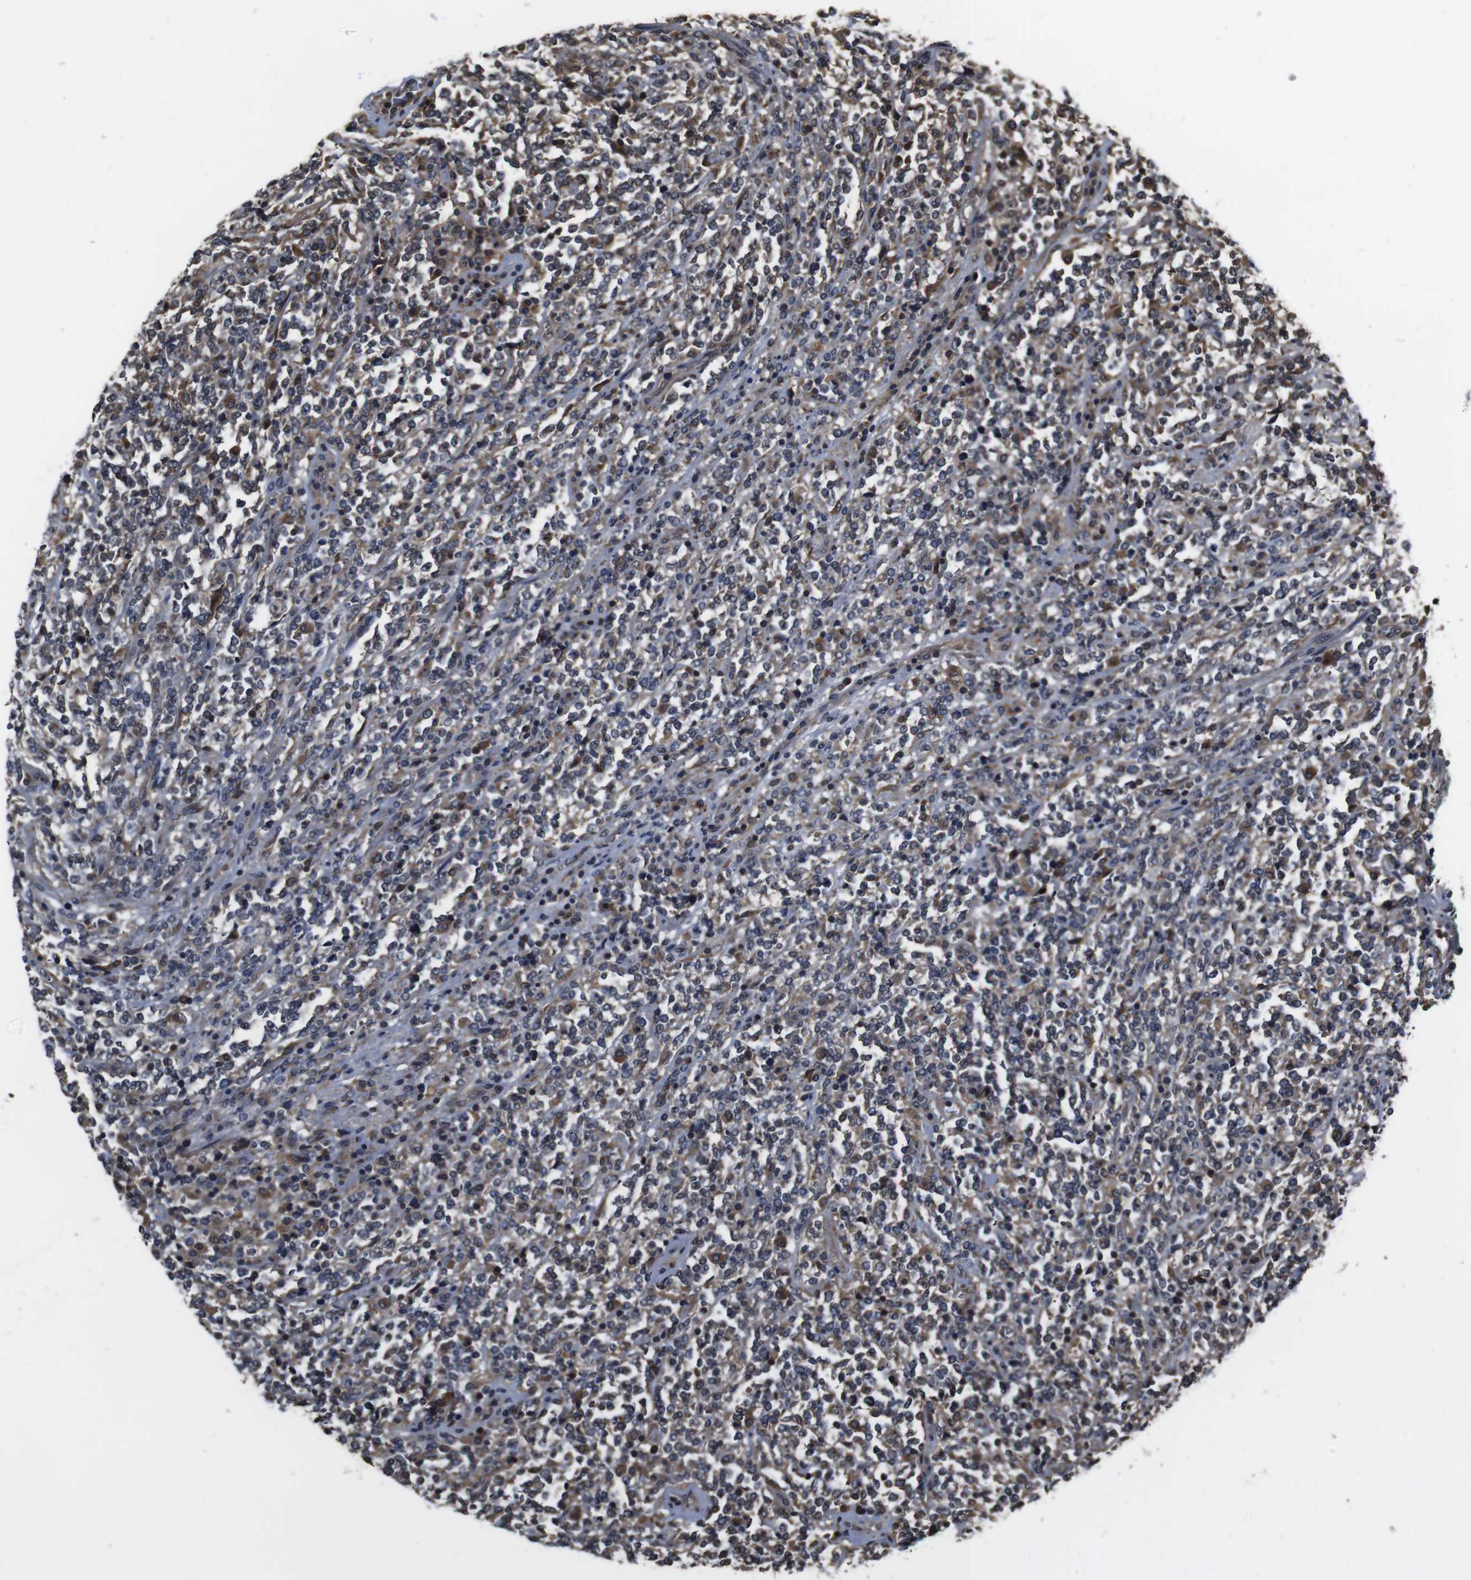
{"staining": {"intensity": "moderate", "quantity": "<25%", "location": "cytoplasmic/membranous"}, "tissue": "lymphoma", "cell_type": "Tumor cells", "image_type": "cancer", "snomed": [{"axis": "morphology", "description": "Malignant lymphoma, non-Hodgkin's type, High grade"}, {"axis": "topography", "description": "Soft tissue"}], "caption": "Human lymphoma stained for a protein (brown) shows moderate cytoplasmic/membranous positive expression in about <25% of tumor cells.", "gene": "CXCL11", "patient": {"sex": "male", "age": 18}}